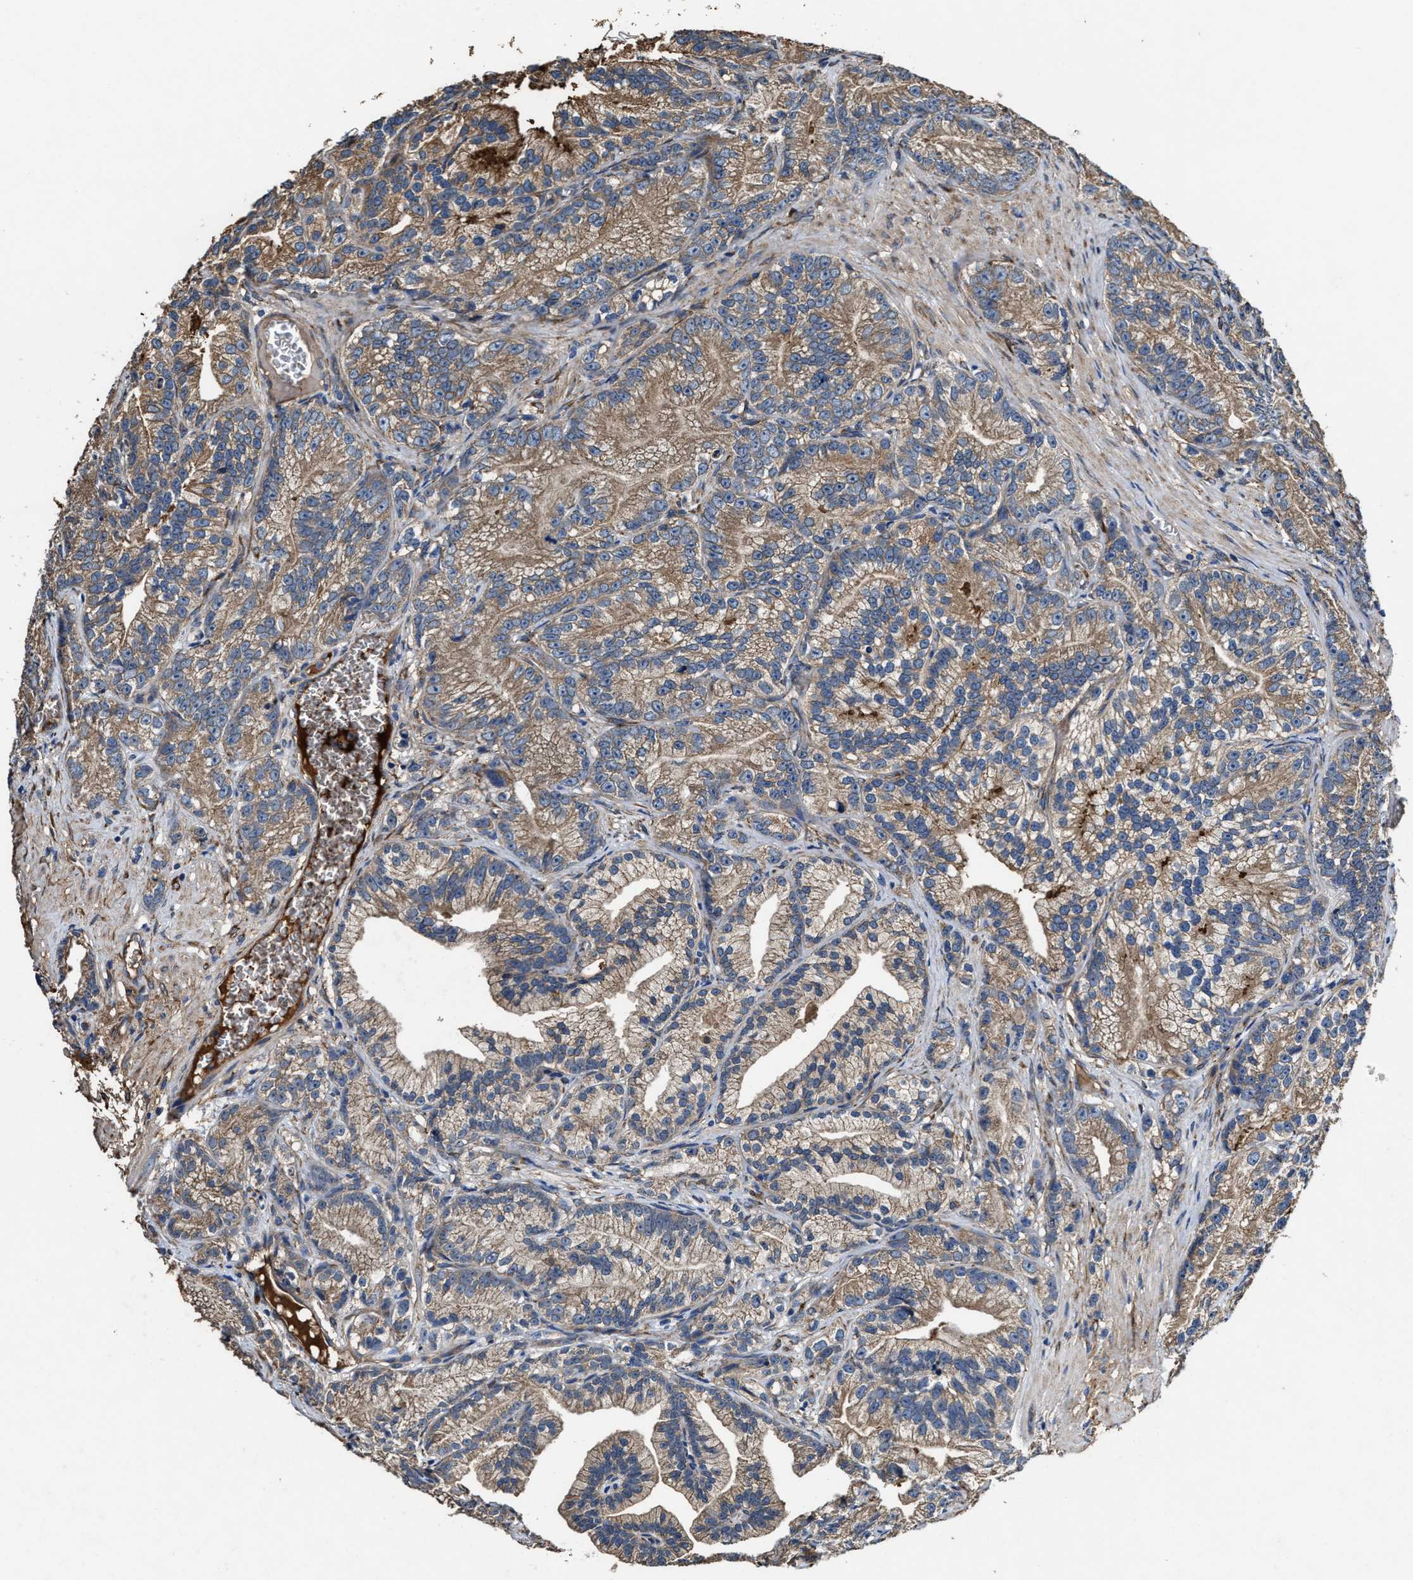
{"staining": {"intensity": "moderate", "quantity": ">75%", "location": "cytoplasmic/membranous"}, "tissue": "prostate cancer", "cell_type": "Tumor cells", "image_type": "cancer", "snomed": [{"axis": "morphology", "description": "Adenocarcinoma, Low grade"}, {"axis": "topography", "description": "Prostate"}], "caption": "This photomicrograph reveals prostate cancer stained with IHC to label a protein in brown. The cytoplasmic/membranous of tumor cells show moderate positivity for the protein. Nuclei are counter-stained blue.", "gene": "IDNK", "patient": {"sex": "male", "age": 89}}